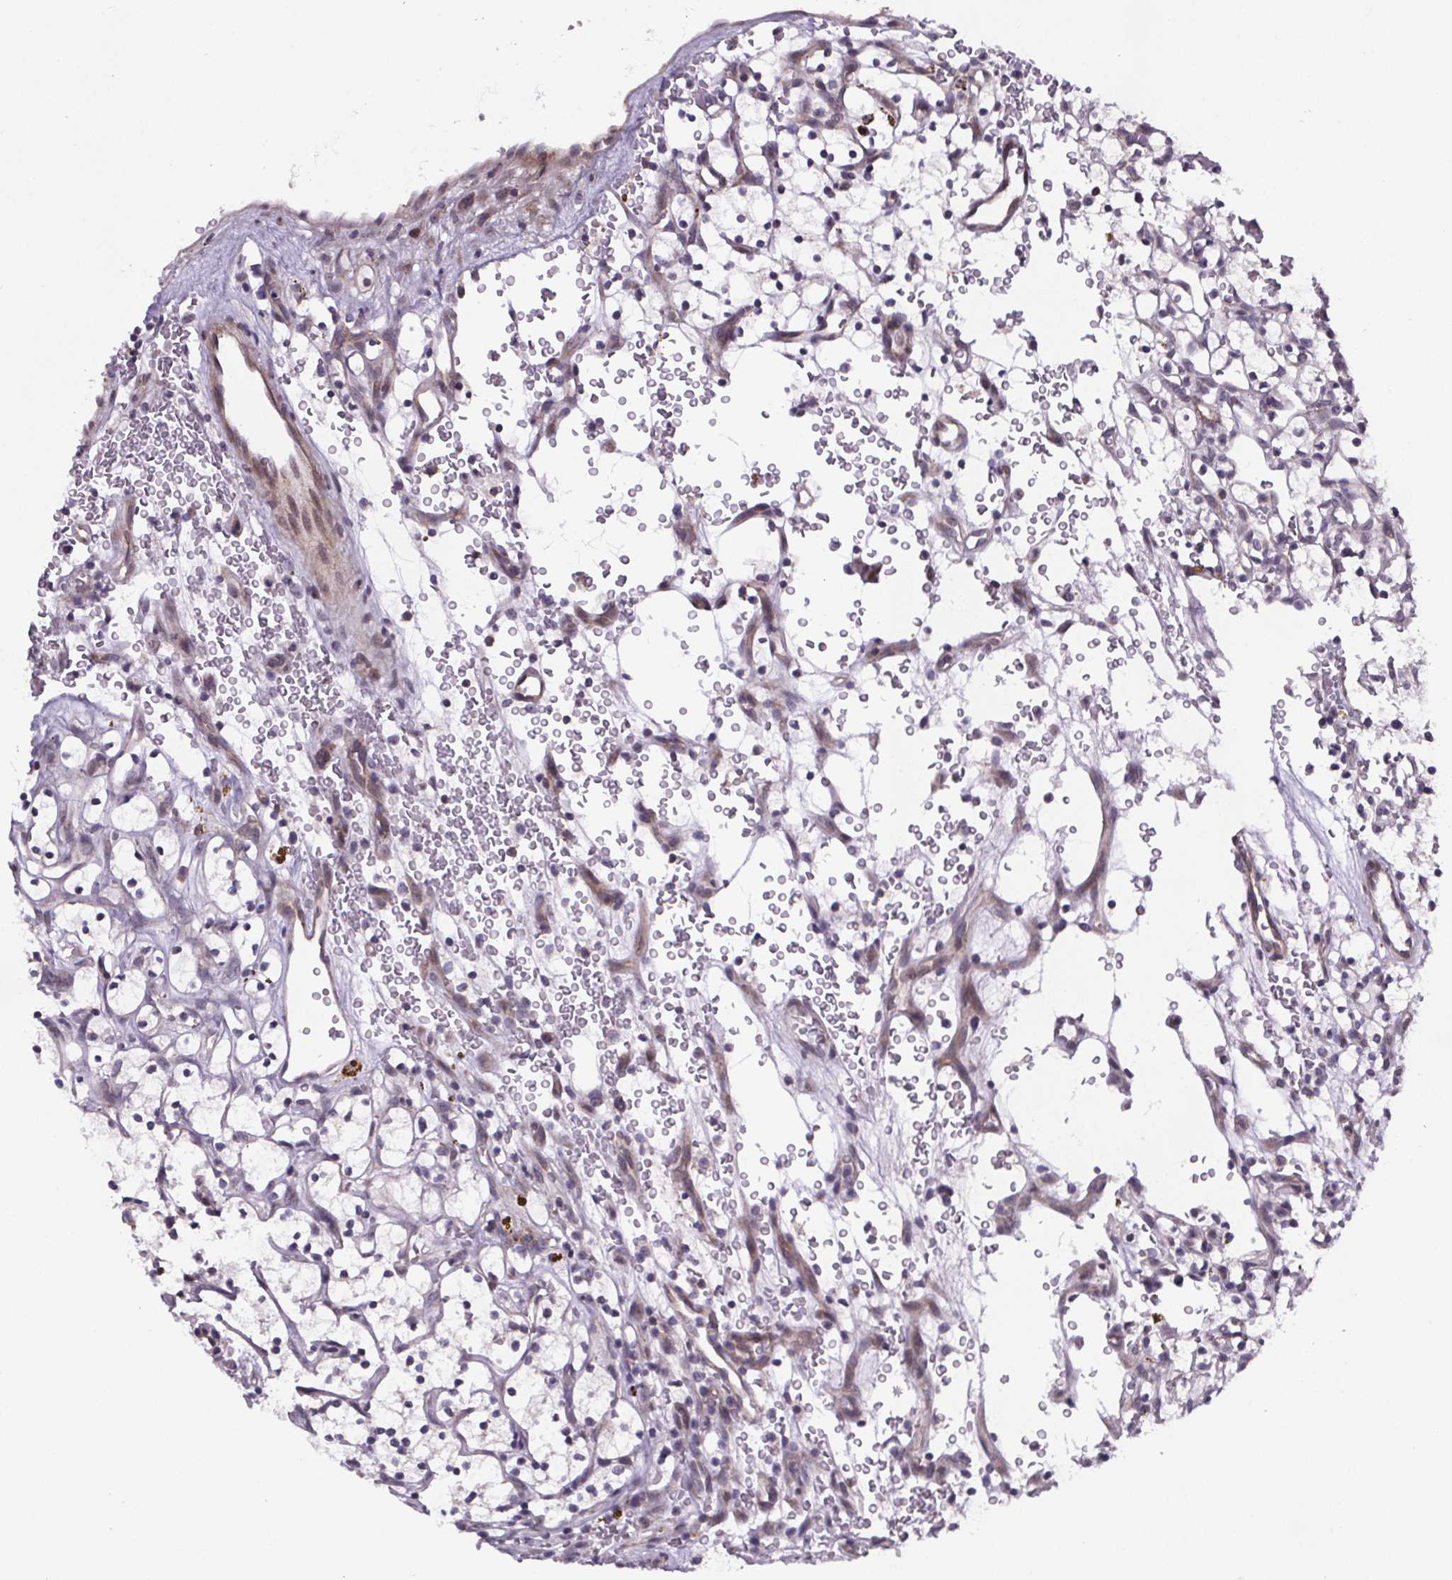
{"staining": {"intensity": "negative", "quantity": "none", "location": "none"}, "tissue": "renal cancer", "cell_type": "Tumor cells", "image_type": "cancer", "snomed": [{"axis": "morphology", "description": "Adenocarcinoma, NOS"}, {"axis": "topography", "description": "Kidney"}], "caption": "DAB immunohistochemical staining of human renal cancer (adenocarcinoma) exhibits no significant positivity in tumor cells. (DAB (3,3'-diaminobenzidine) IHC, high magnification).", "gene": "TTC12", "patient": {"sex": "female", "age": 64}}